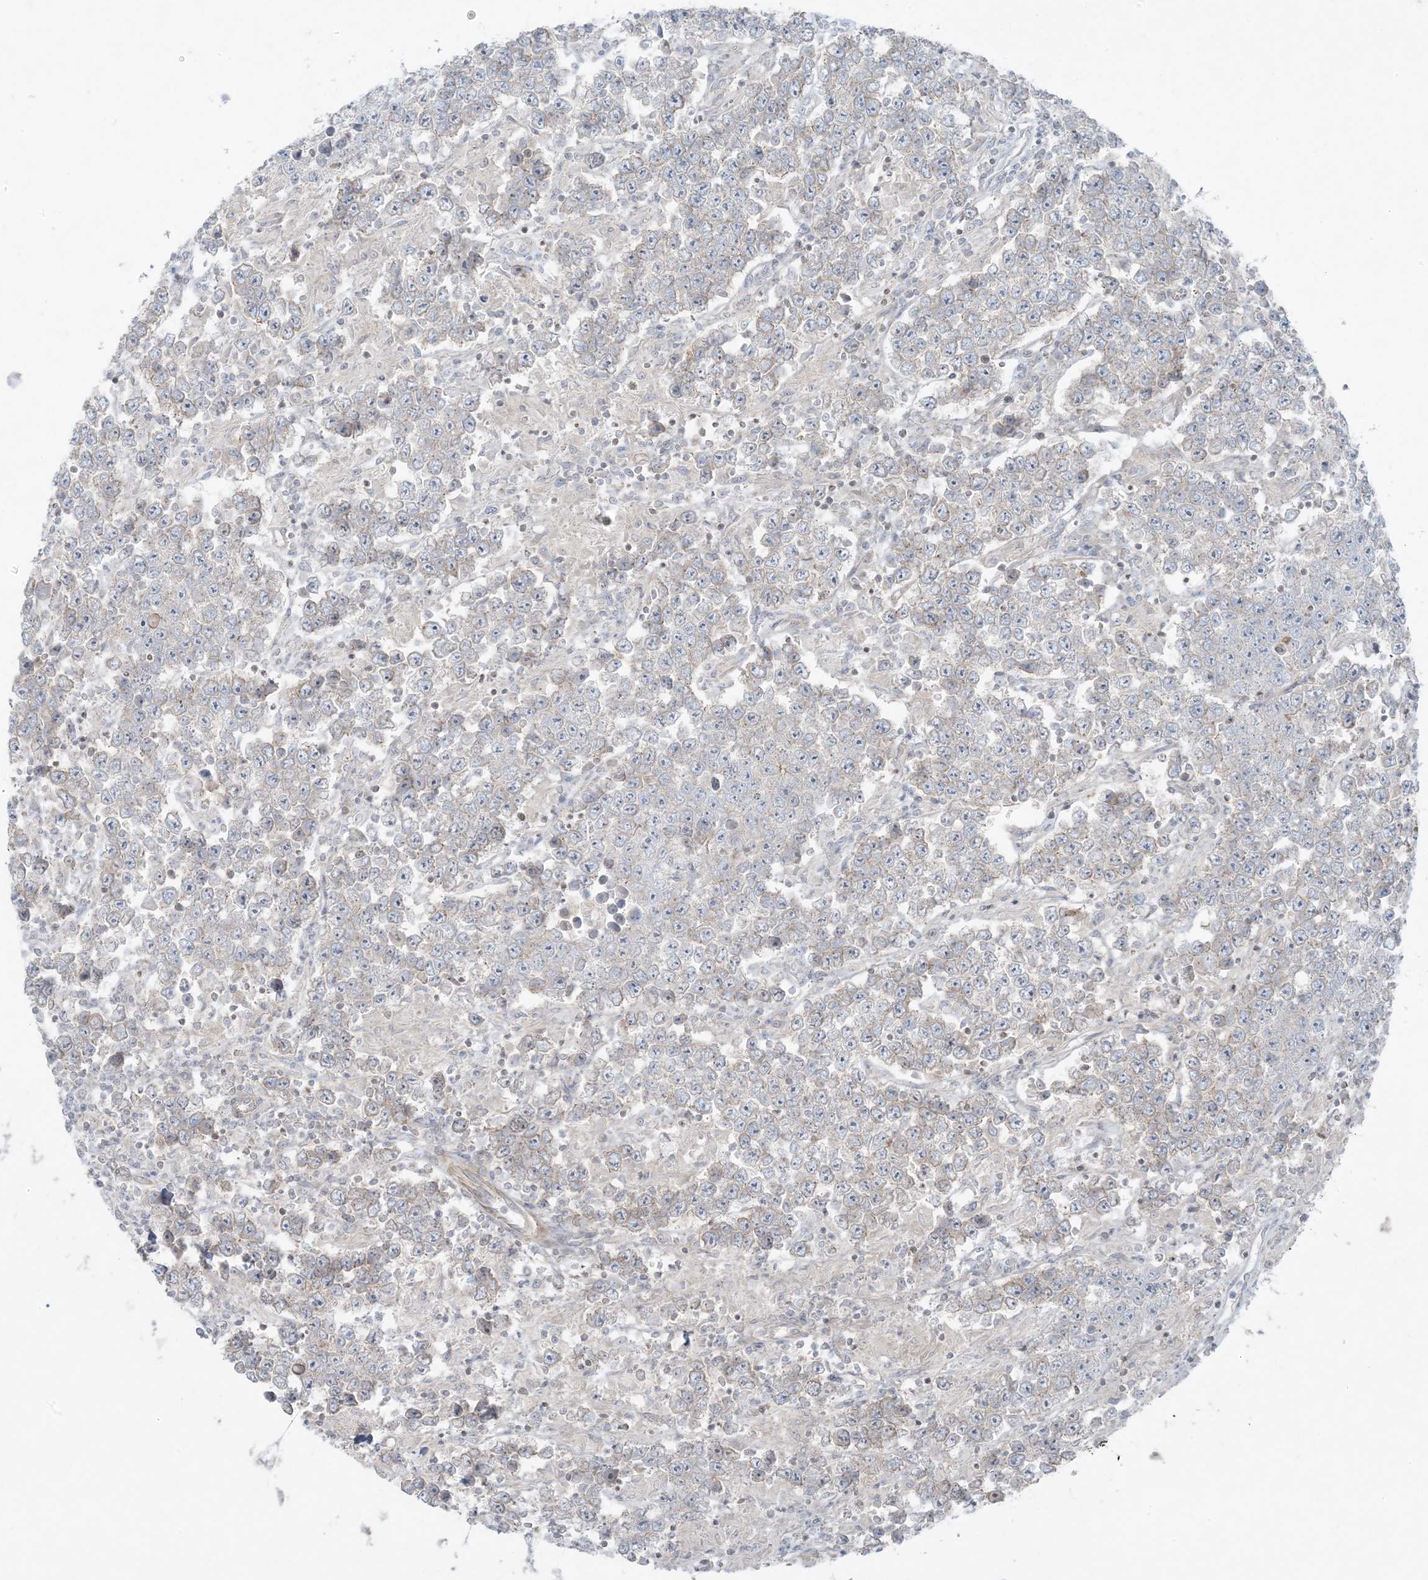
{"staining": {"intensity": "moderate", "quantity": "<25%", "location": "cytoplasmic/membranous"}, "tissue": "testis cancer", "cell_type": "Tumor cells", "image_type": "cancer", "snomed": [{"axis": "morphology", "description": "Normal tissue, NOS"}, {"axis": "morphology", "description": "Urothelial carcinoma, High grade"}, {"axis": "morphology", "description": "Seminoma, NOS"}, {"axis": "morphology", "description": "Carcinoma, Embryonal, NOS"}, {"axis": "topography", "description": "Urinary bladder"}, {"axis": "topography", "description": "Testis"}], "caption": "Protein analysis of testis cancer (high-grade urothelial carcinoma) tissue demonstrates moderate cytoplasmic/membranous staining in approximately <25% of tumor cells.", "gene": "PIK3R4", "patient": {"sex": "male", "age": 41}}